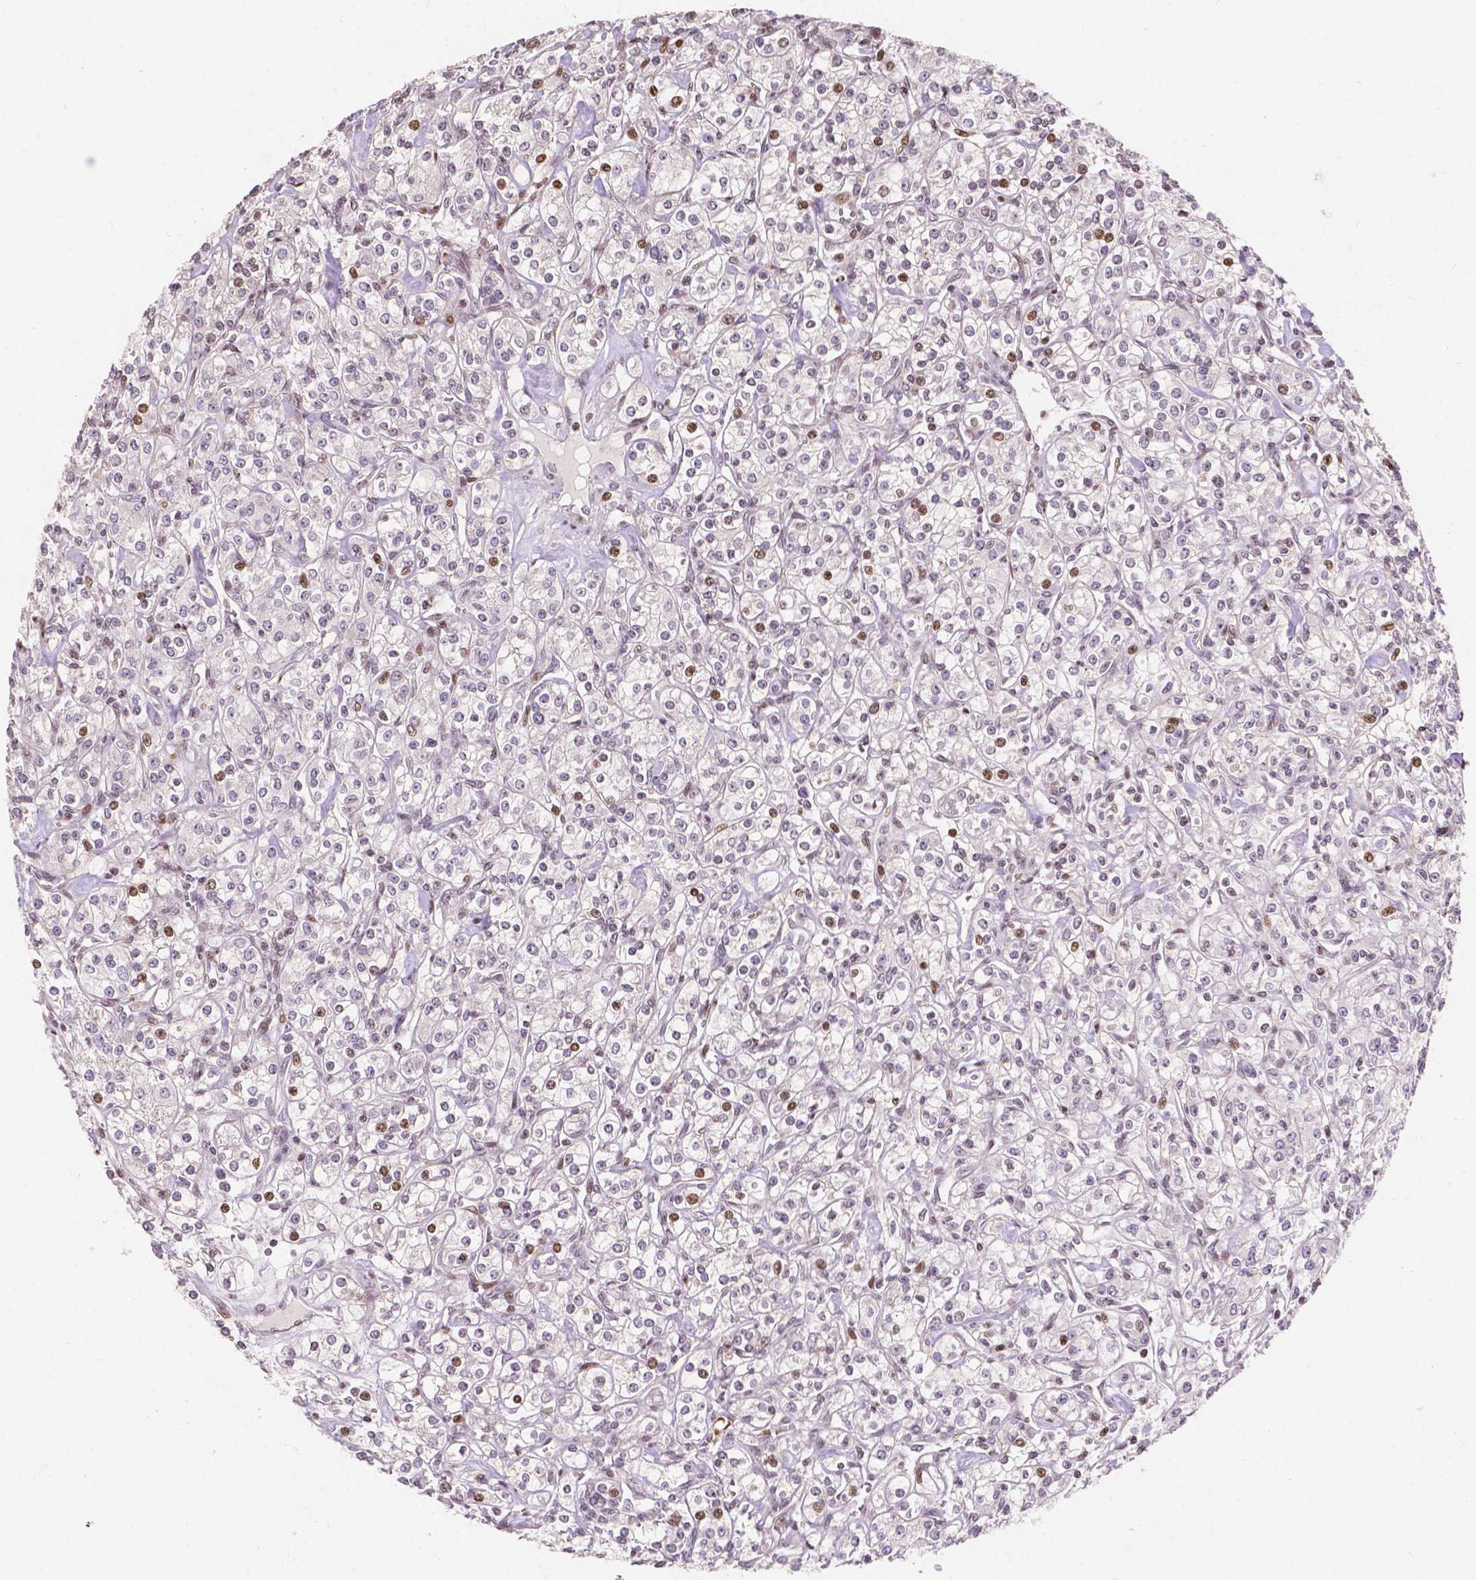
{"staining": {"intensity": "moderate", "quantity": "<25%", "location": "nuclear"}, "tissue": "renal cancer", "cell_type": "Tumor cells", "image_type": "cancer", "snomed": [{"axis": "morphology", "description": "Adenocarcinoma, NOS"}, {"axis": "topography", "description": "Kidney"}], "caption": "Renal adenocarcinoma was stained to show a protein in brown. There is low levels of moderate nuclear expression in about <25% of tumor cells. The protein of interest is shown in brown color, while the nuclei are stained blue.", "gene": "PTPN18", "patient": {"sex": "male", "age": 77}}